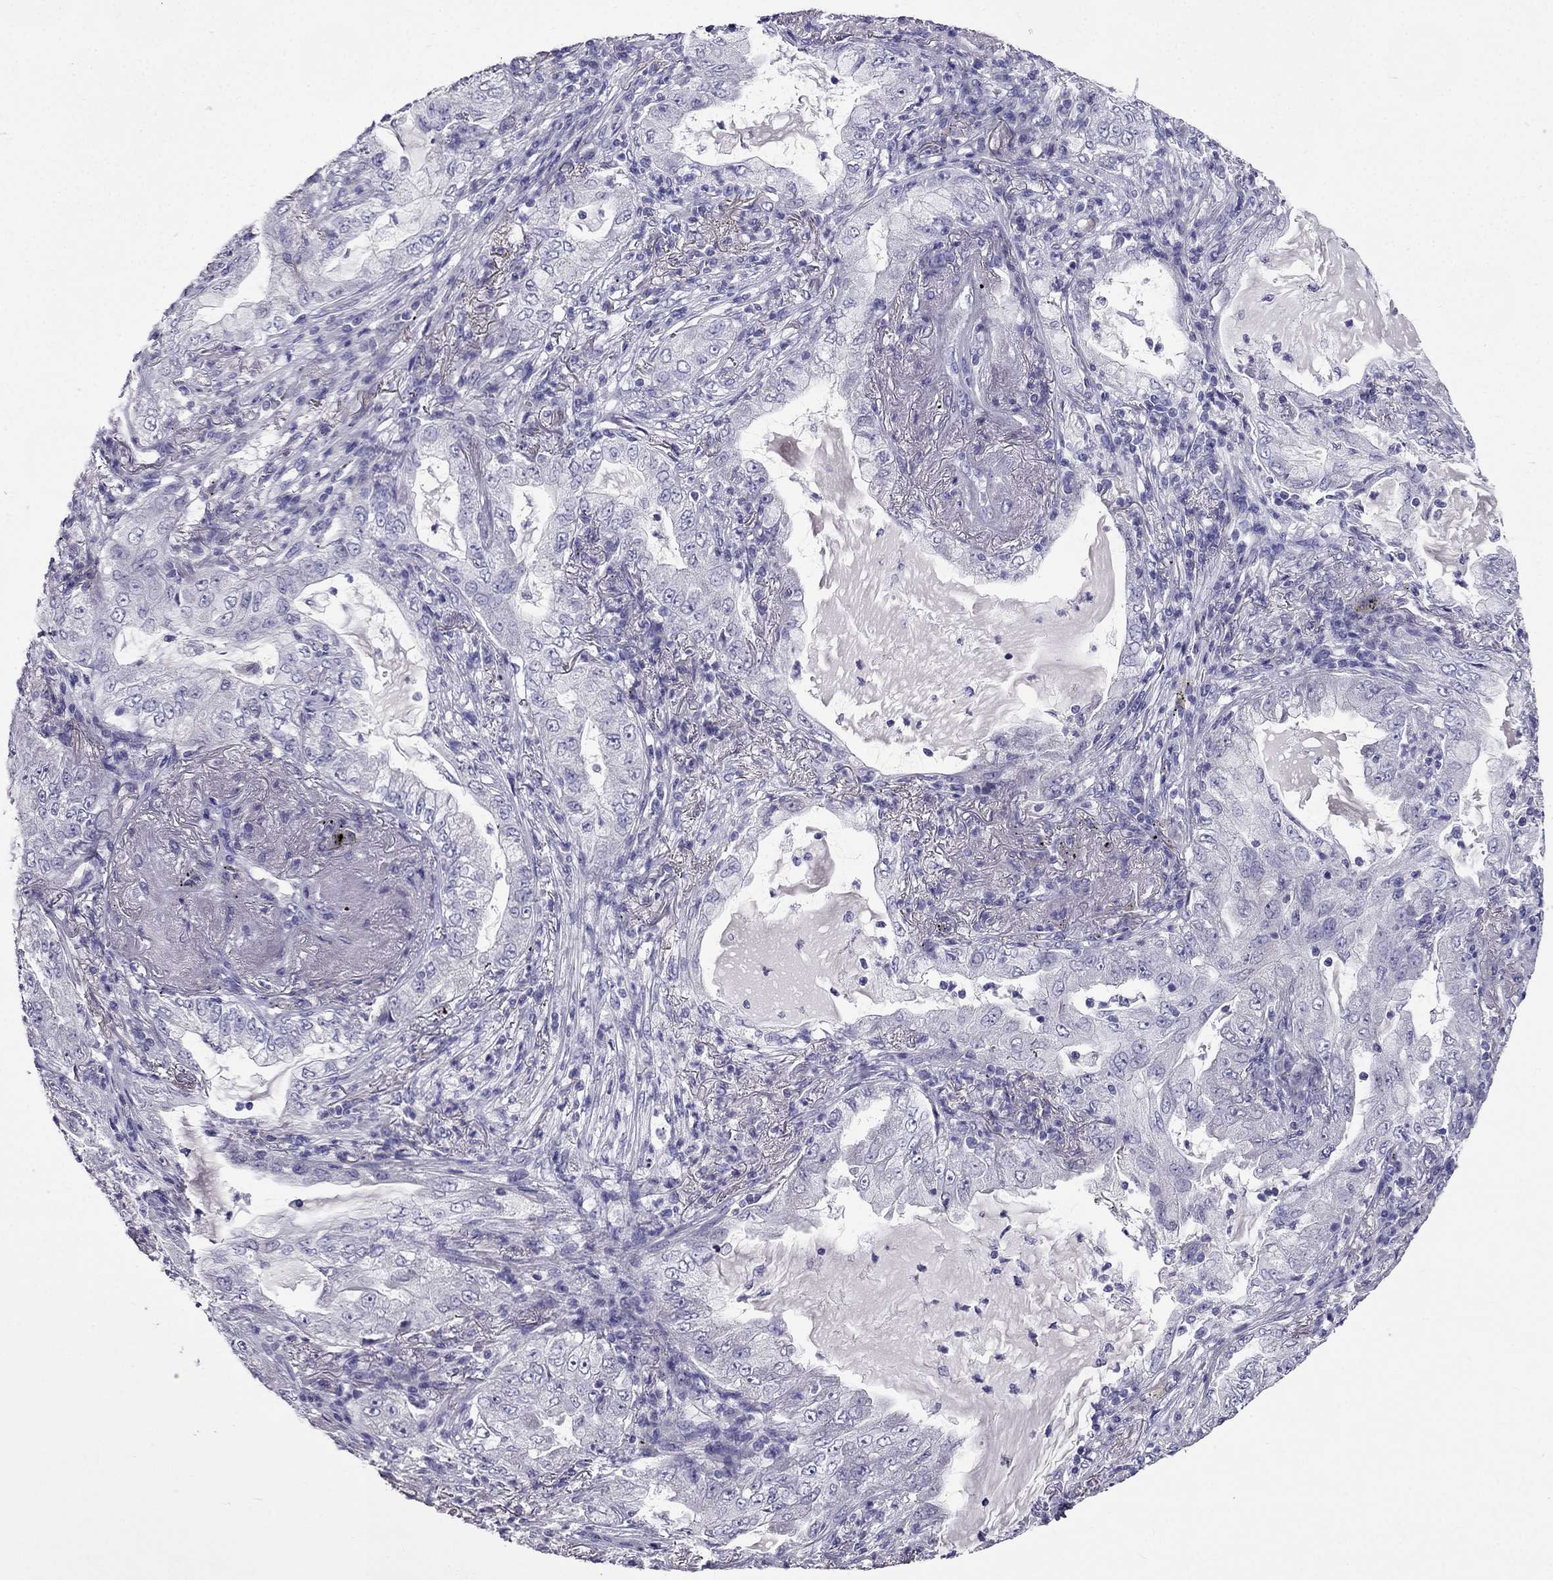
{"staining": {"intensity": "negative", "quantity": "none", "location": "none"}, "tissue": "lung cancer", "cell_type": "Tumor cells", "image_type": "cancer", "snomed": [{"axis": "morphology", "description": "Adenocarcinoma, NOS"}, {"axis": "topography", "description": "Lung"}], "caption": "Tumor cells are negative for brown protein staining in lung cancer. (DAB (3,3'-diaminobenzidine) immunohistochemistry (IHC) visualized using brightfield microscopy, high magnification).", "gene": "ZNF541", "patient": {"sex": "female", "age": 73}}